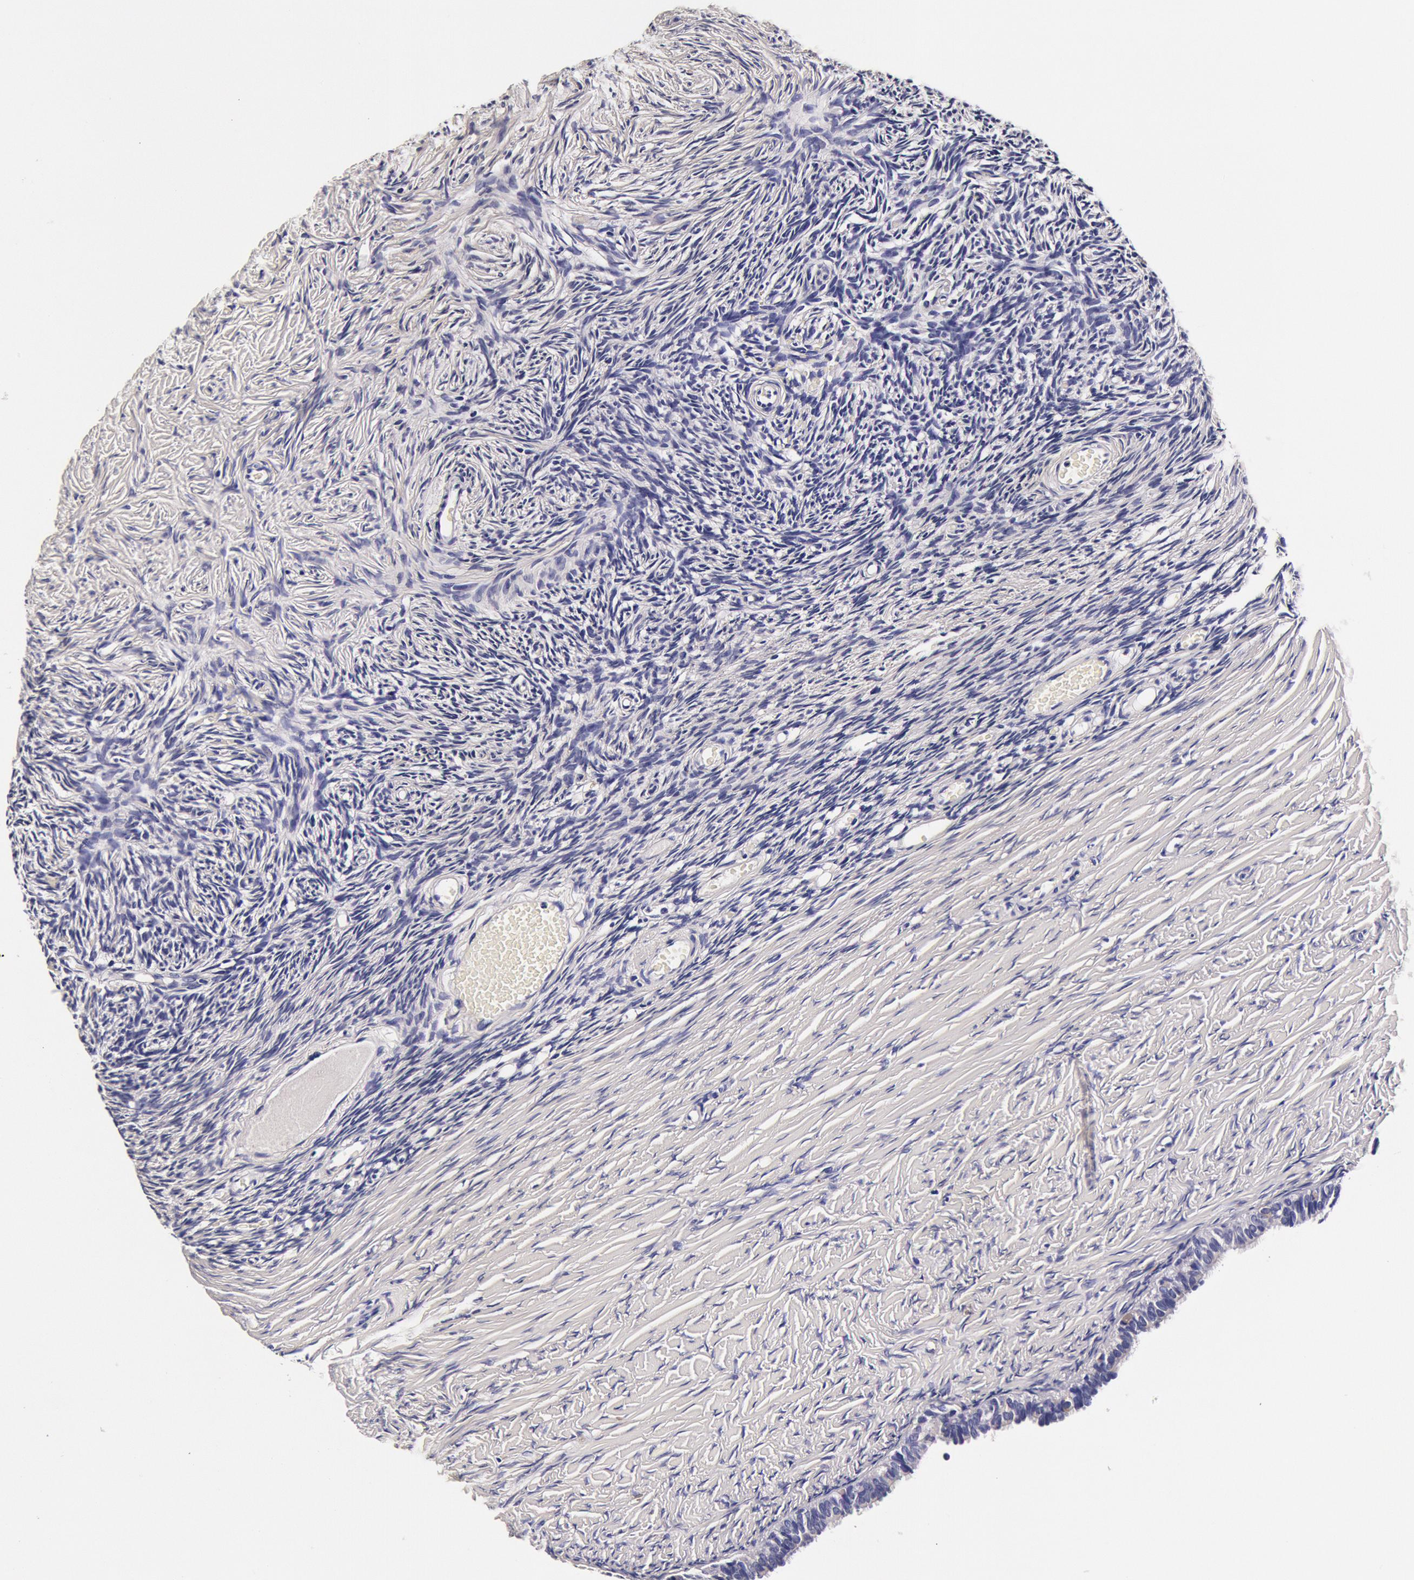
{"staining": {"intensity": "negative", "quantity": "none", "location": "none"}, "tissue": "ovary", "cell_type": "Follicle cells", "image_type": "normal", "snomed": [{"axis": "morphology", "description": "Normal tissue, NOS"}, {"axis": "topography", "description": "Ovary"}], "caption": "High power microscopy micrograph of an immunohistochemistry photomicrograph of benign ovary, revealing no significant expression in follicle cells.", "gene": "CCDC22", "patient": {"sex": "female", "age": 59}}